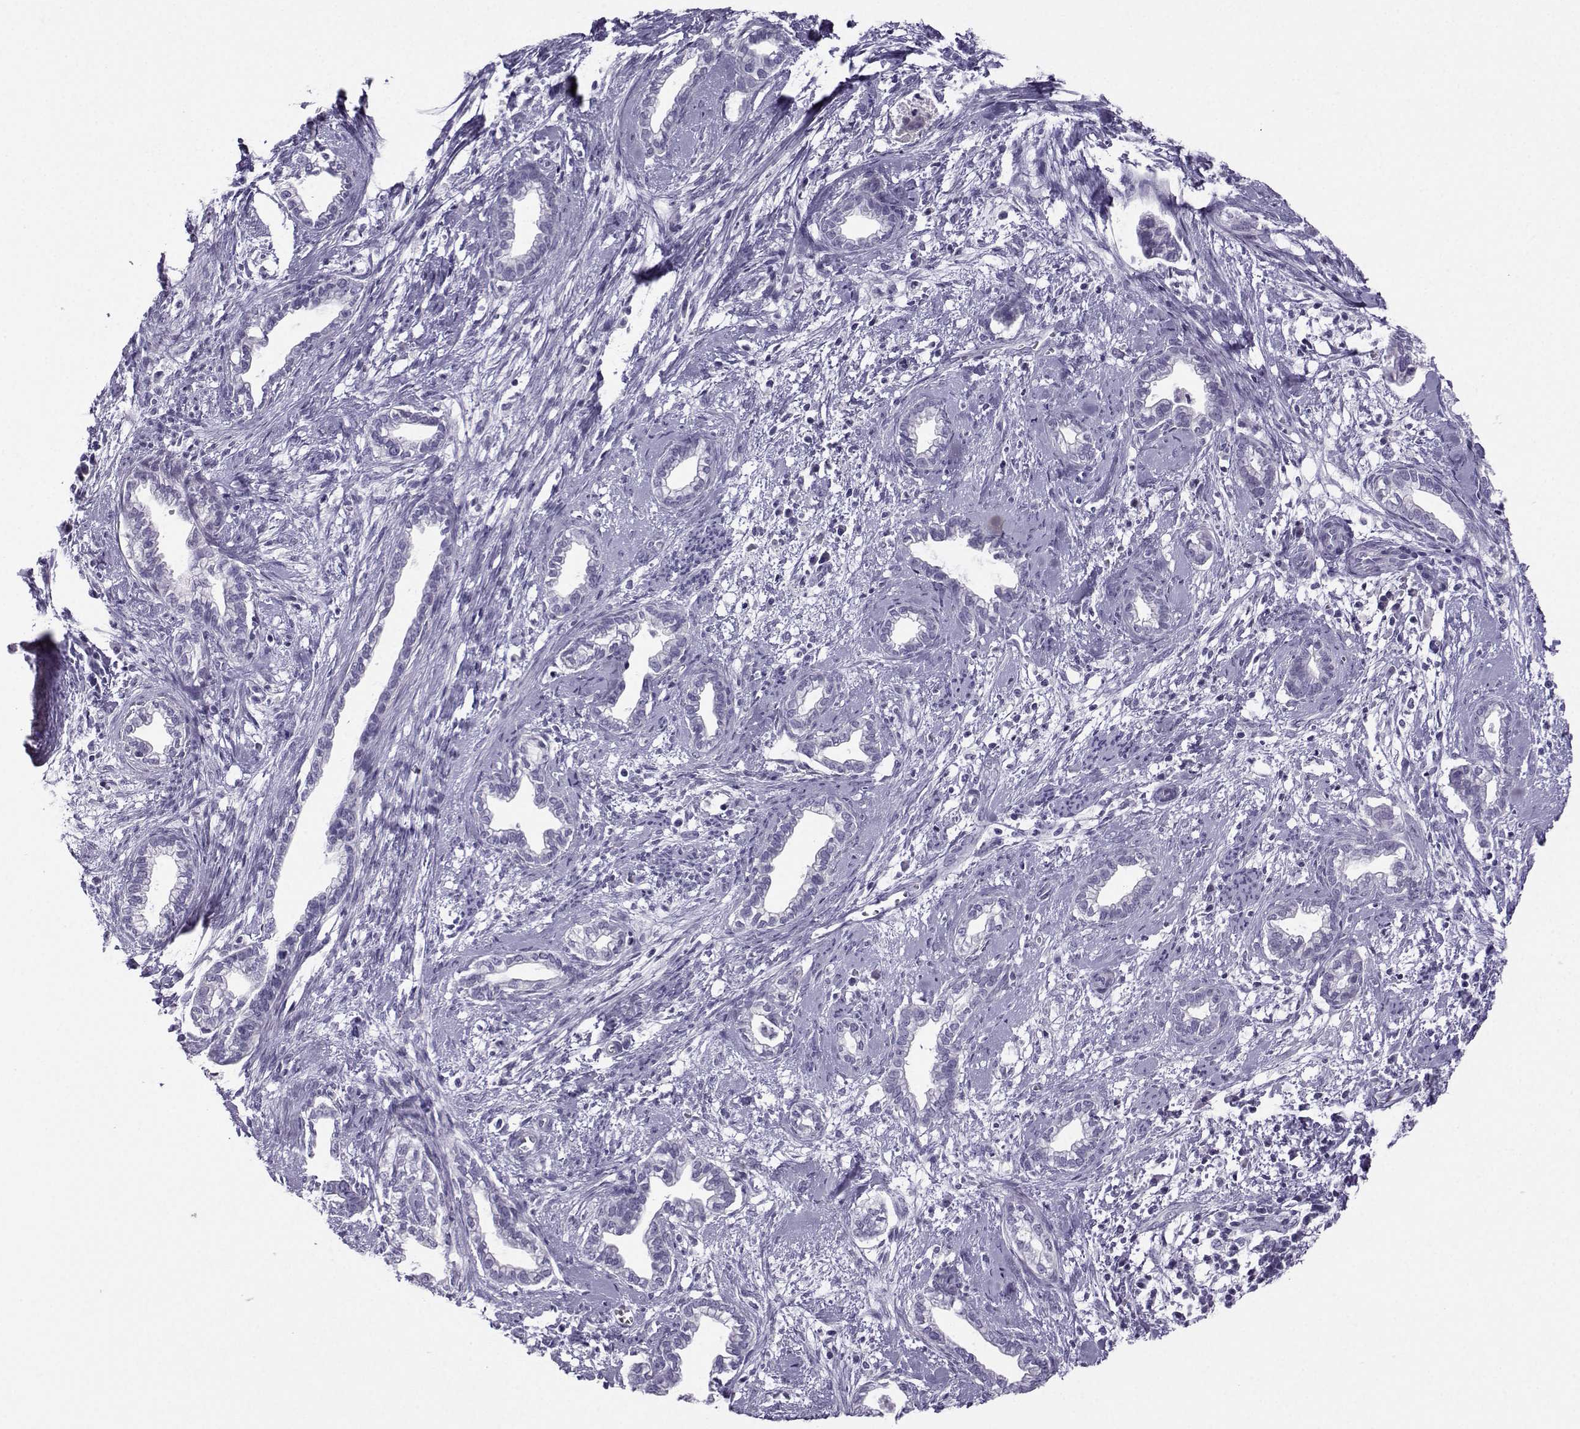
{"staining": {"intensity": "negative", "quantity": "none", "location": "none"}, "tissue": "cervical cancer", "cell_type": "Tumor cells", "image_type": "cancer", "snomed": [{"axis": "morphology", "description": "Adenocarcinoma, NOS"}, {"axis": "topography", "description": "Cervix"}], "caption": "A photomicrograph of human cervical cancer (adenocarcinoma) is negative for staining in tumor cells.", "gene": "ARMC2", "patient": {"sex": "female", "age": 62}}